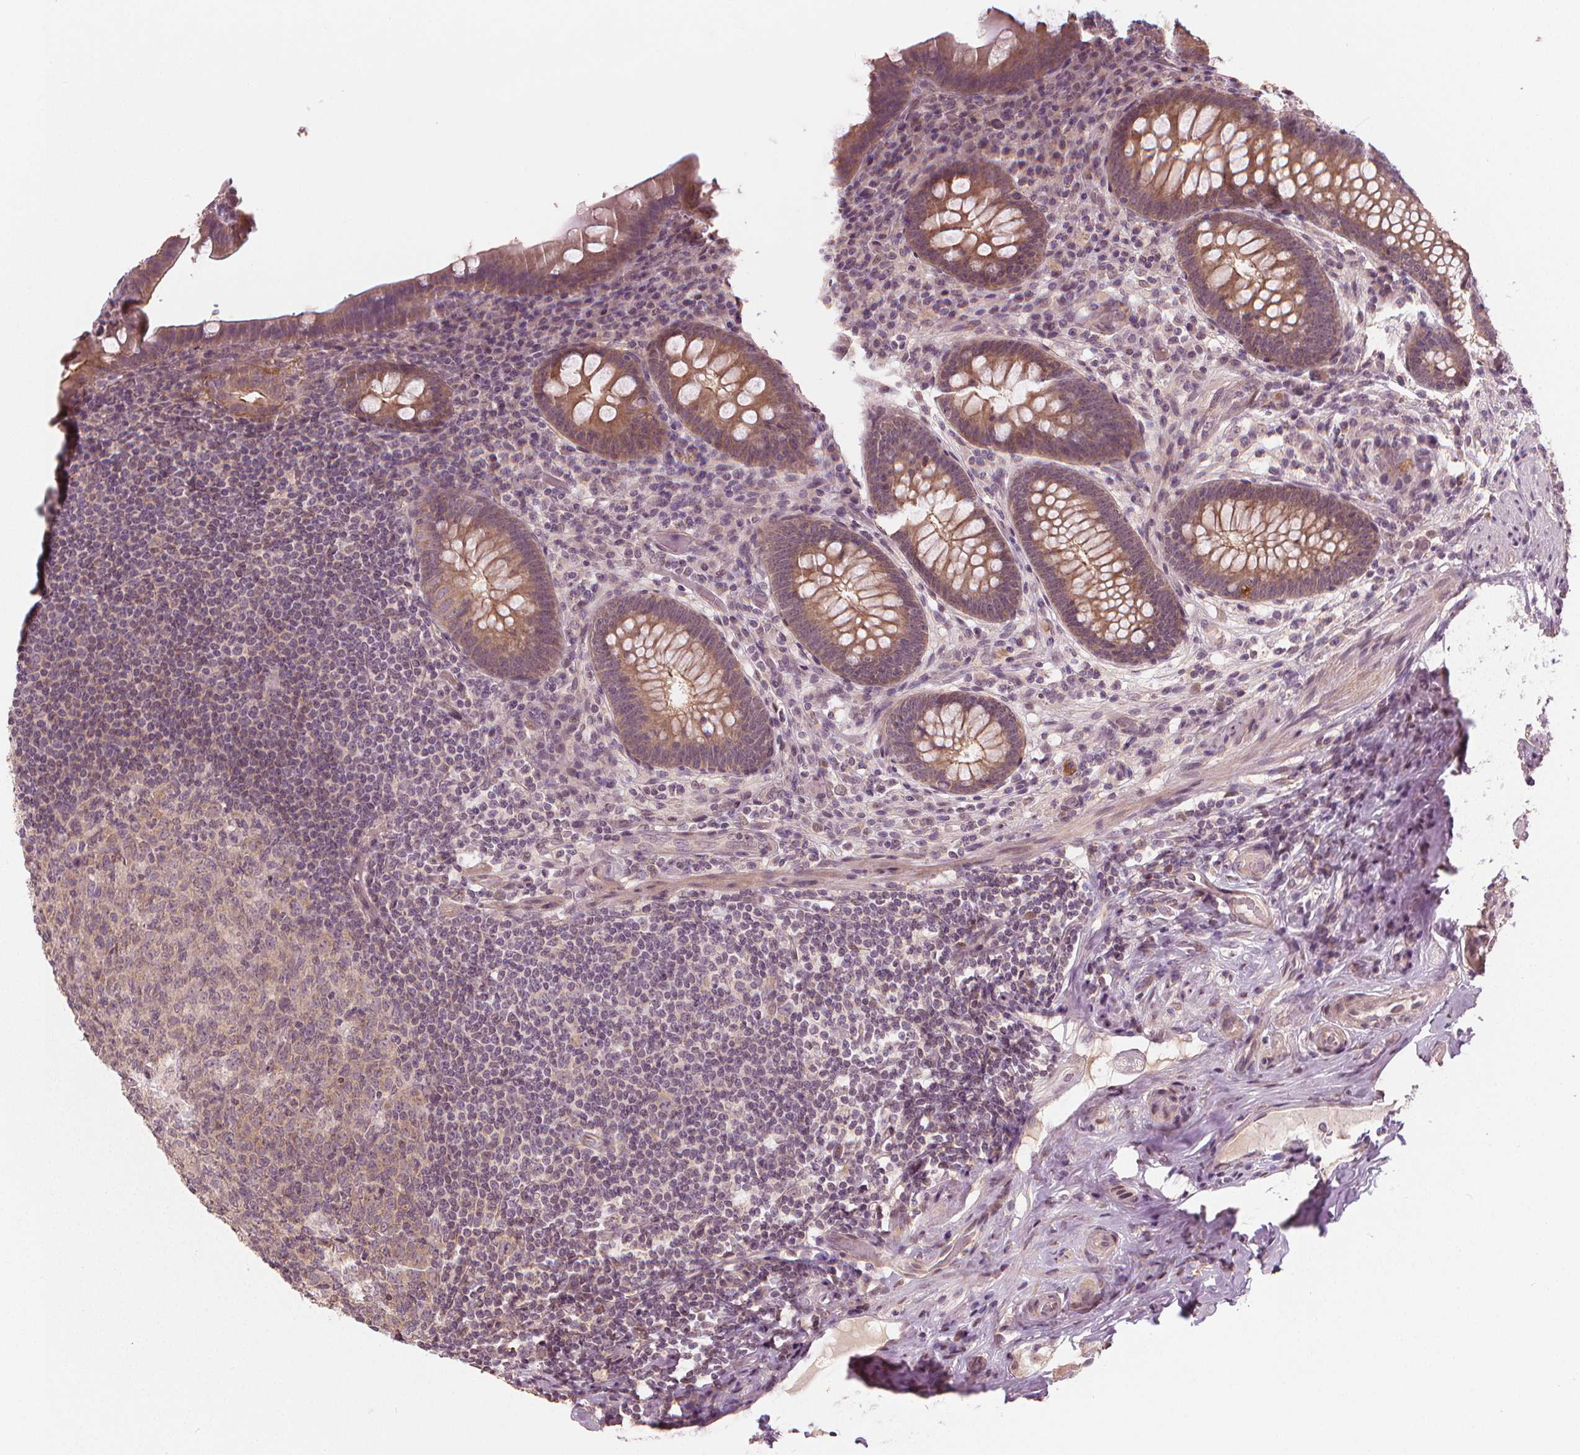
{"staining": {"intensity": "moderate", "quantity": ">75%", "location": "cytoplasmic/membranous"}, "tissue": "appendix", "cell_type": "Glandular cells", "image_type": "normal", "snomed": [{"axis": "morphology", "description": "Normal tissue, NOS"}, {"axis": "topography", "description": "Appendix"}], "caption": "Immunohistochemical staining of unremarkable appendix exhibits medium levels of moderate cytoplasmic/membranous expression in about >75% of glandular cells.", "gene": "CLBA1", "patient": {"sex": "male", "age": 71}}